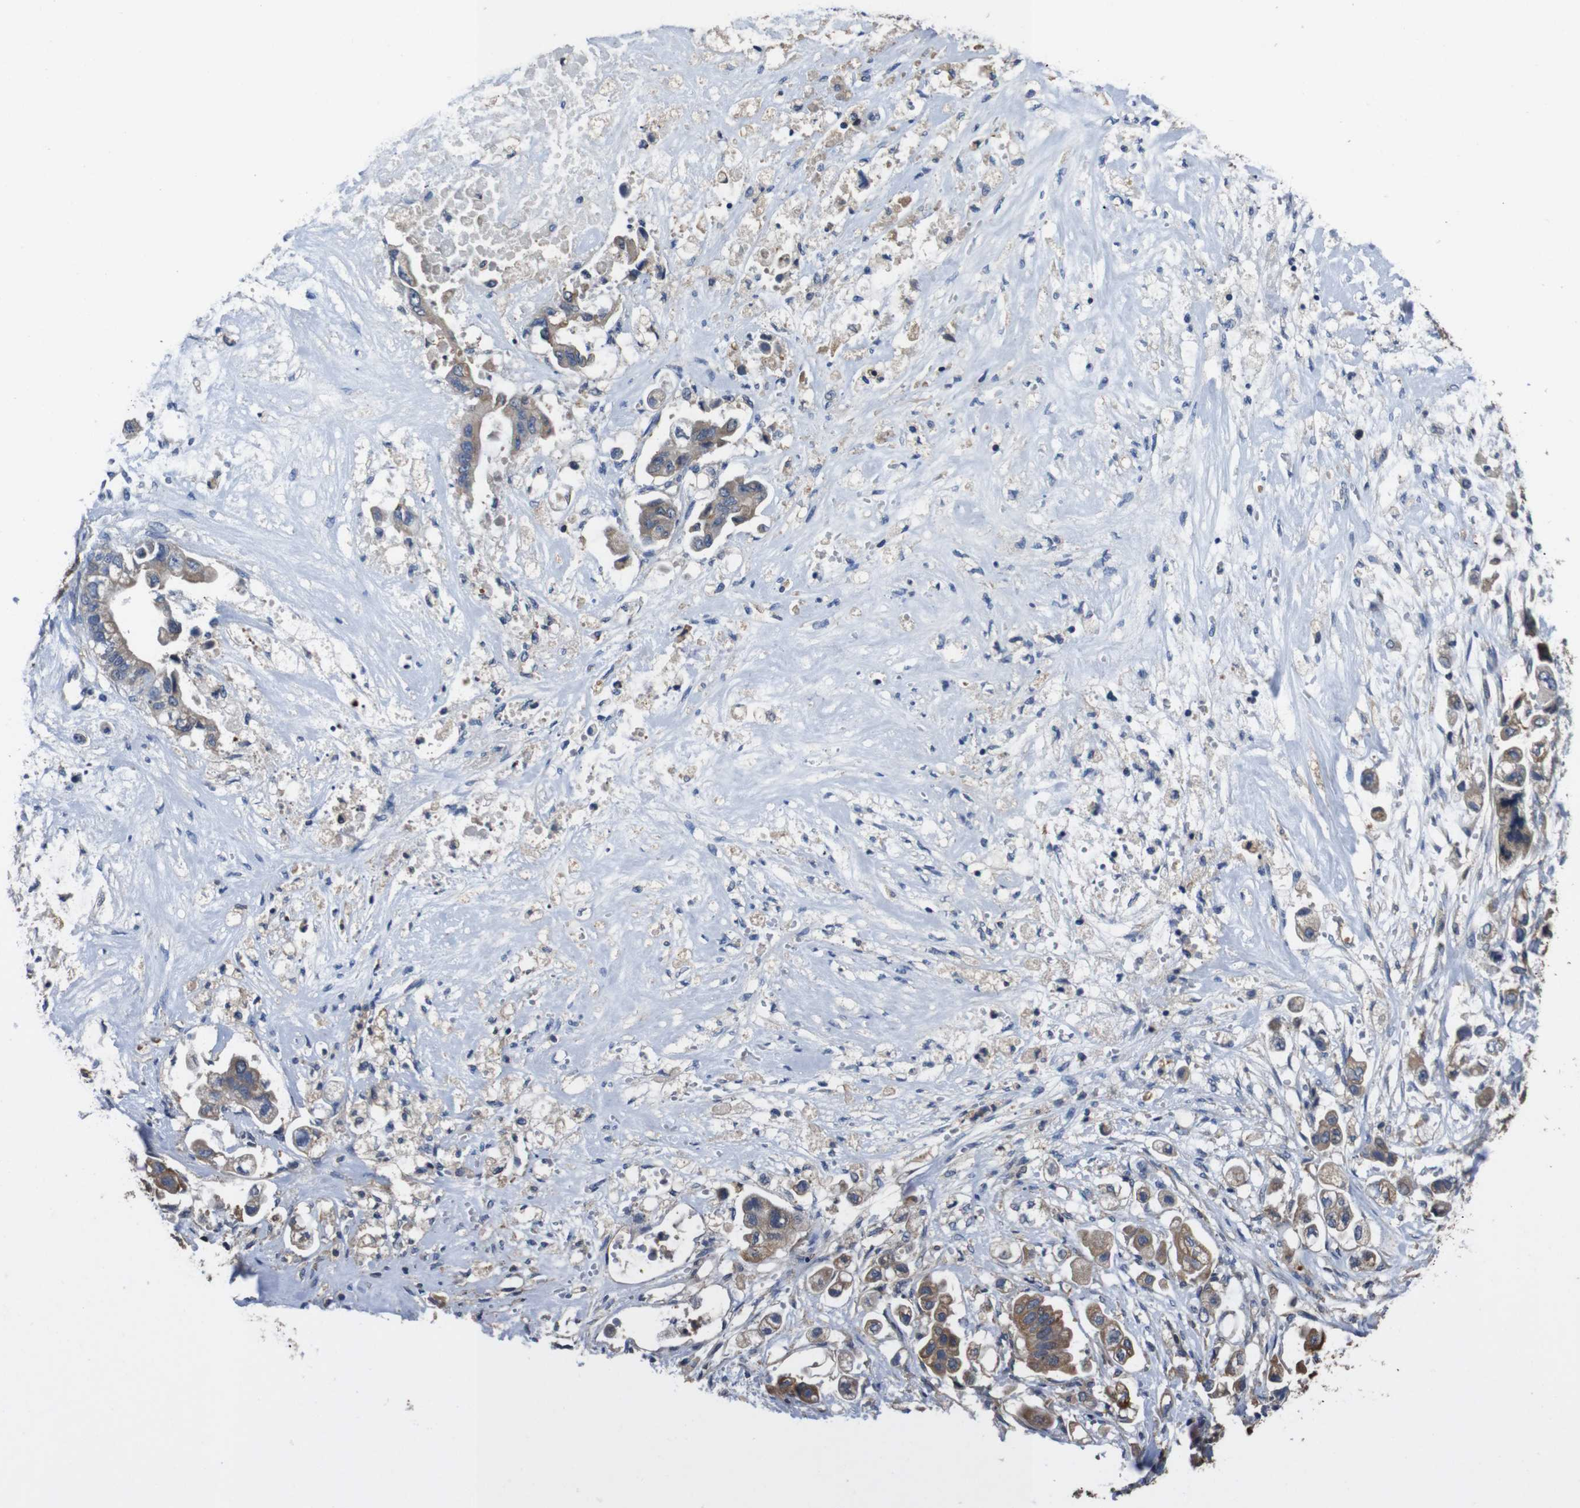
{"staining": {"intensity": "moderate", "quantity": ">75%", "location": "cytoplasmic/membranous"}, "tissue": "stomach cancer", "cell_type": "Tumor cells", "image_type": "cancer", "snomed": [{"axis": "morphology", "description": "Adenocarcinoma, NOS"}, {"axis": "topography", "description": "Stomach"}], "caption": "Moderate cytoplasmic/membranous protein expression is appreciated in approximately >75% of tumor cells in stomach cancer (adenocarcinoma).", "gene": "GLIPR1", "patient": {"sex": "male", "age": 62}}